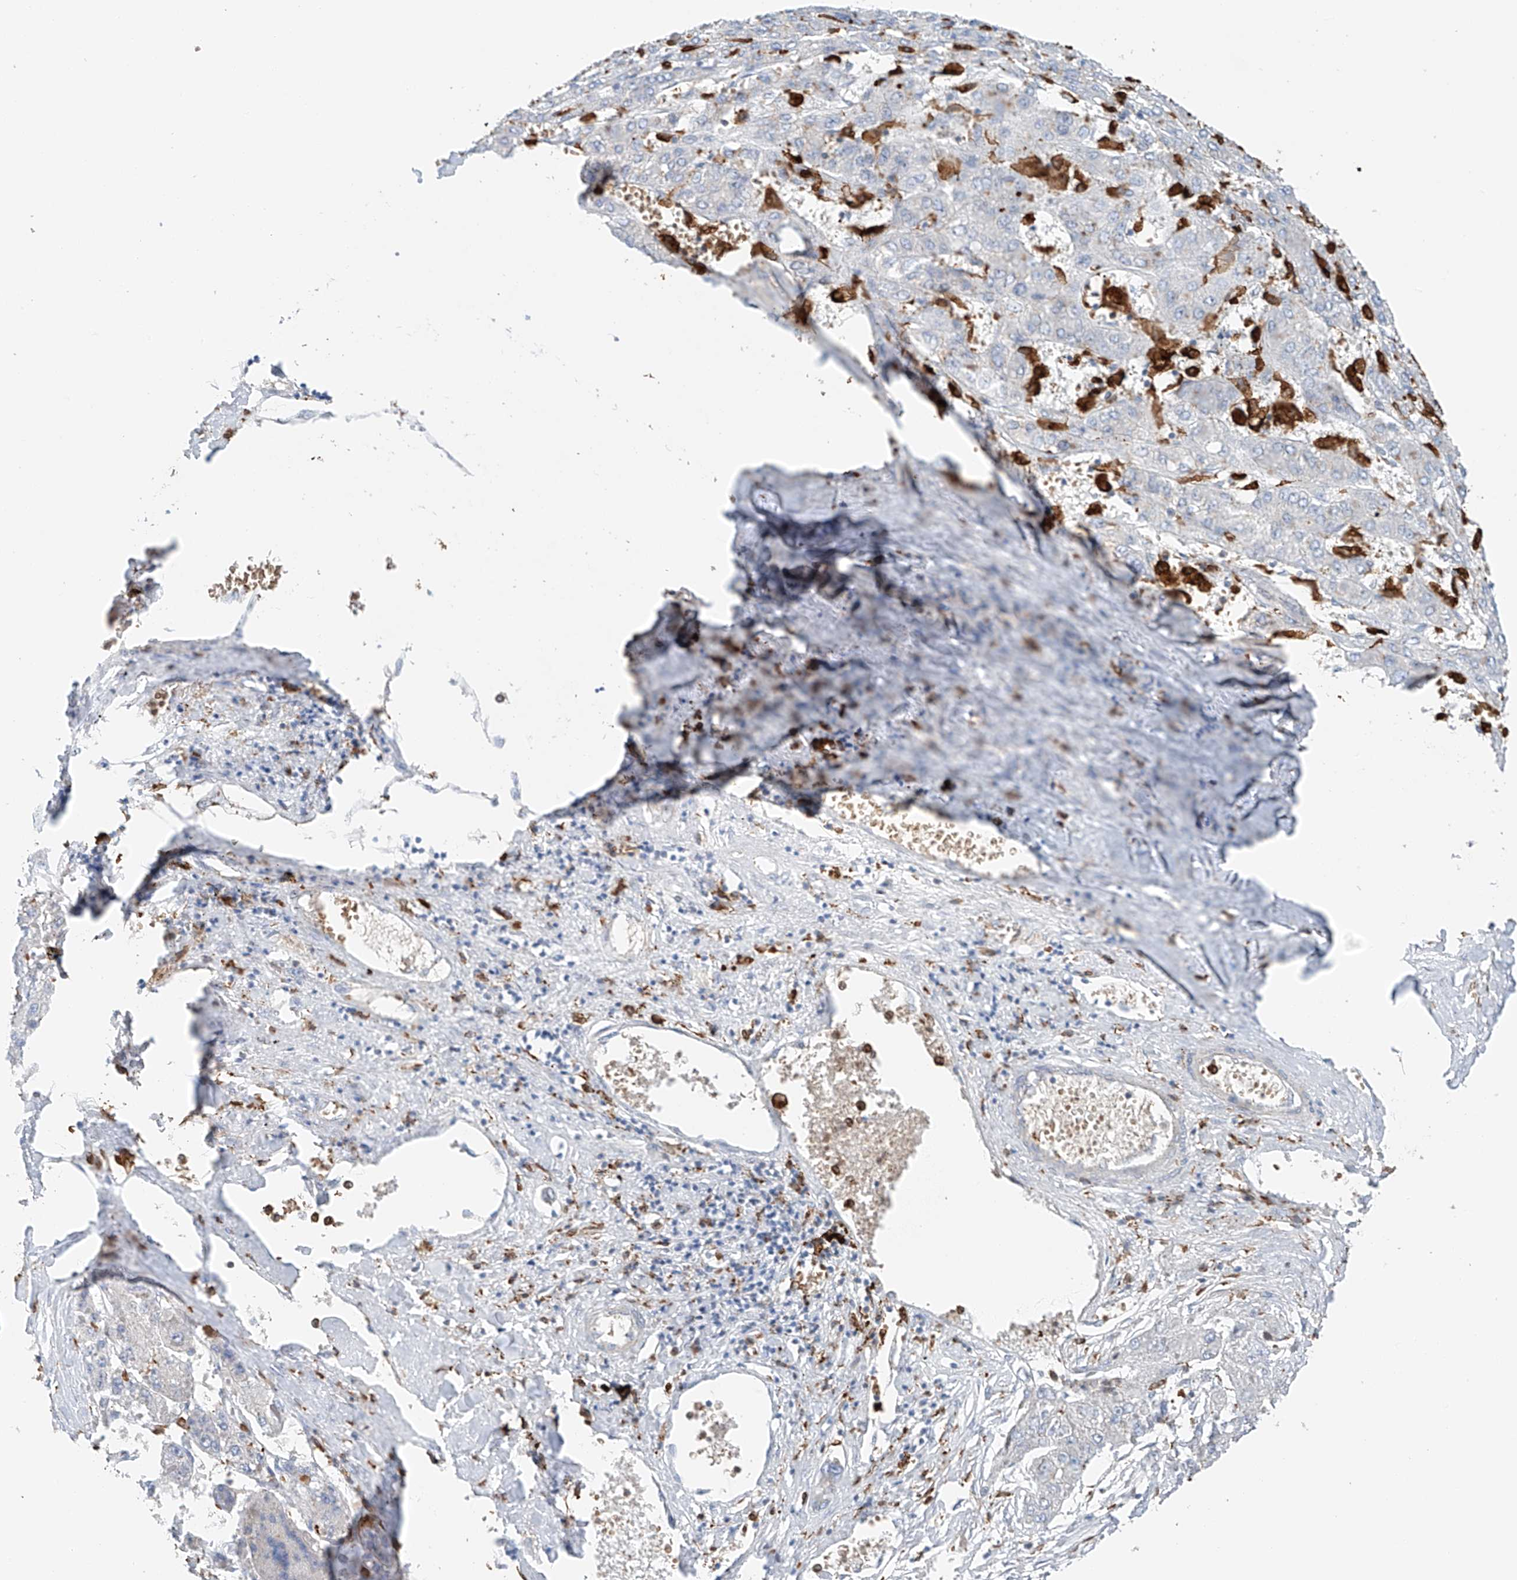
{"staining": {"intensity": "negative", "quantity": "none", "location": "none"}, "tissue": "liver cancer", "cell_type": "Tumor cells", "image_type": "cancer", "snomed": [{"axis": "morphology", "description": "Carcinoma, Hepatocellular, NOS"}, {"axis": "topography", "description": "Liver"}], "caption": "Photomicrograph shows no significant protein staining in tumor cells of hepatocellular carcinoma (liver). The staining is performed using DAB brown chromogen with nuclei counter-stained in using hematoxylin.", "gene": "TBXAS1", "patient": {"sex": "female", "age": 73}}